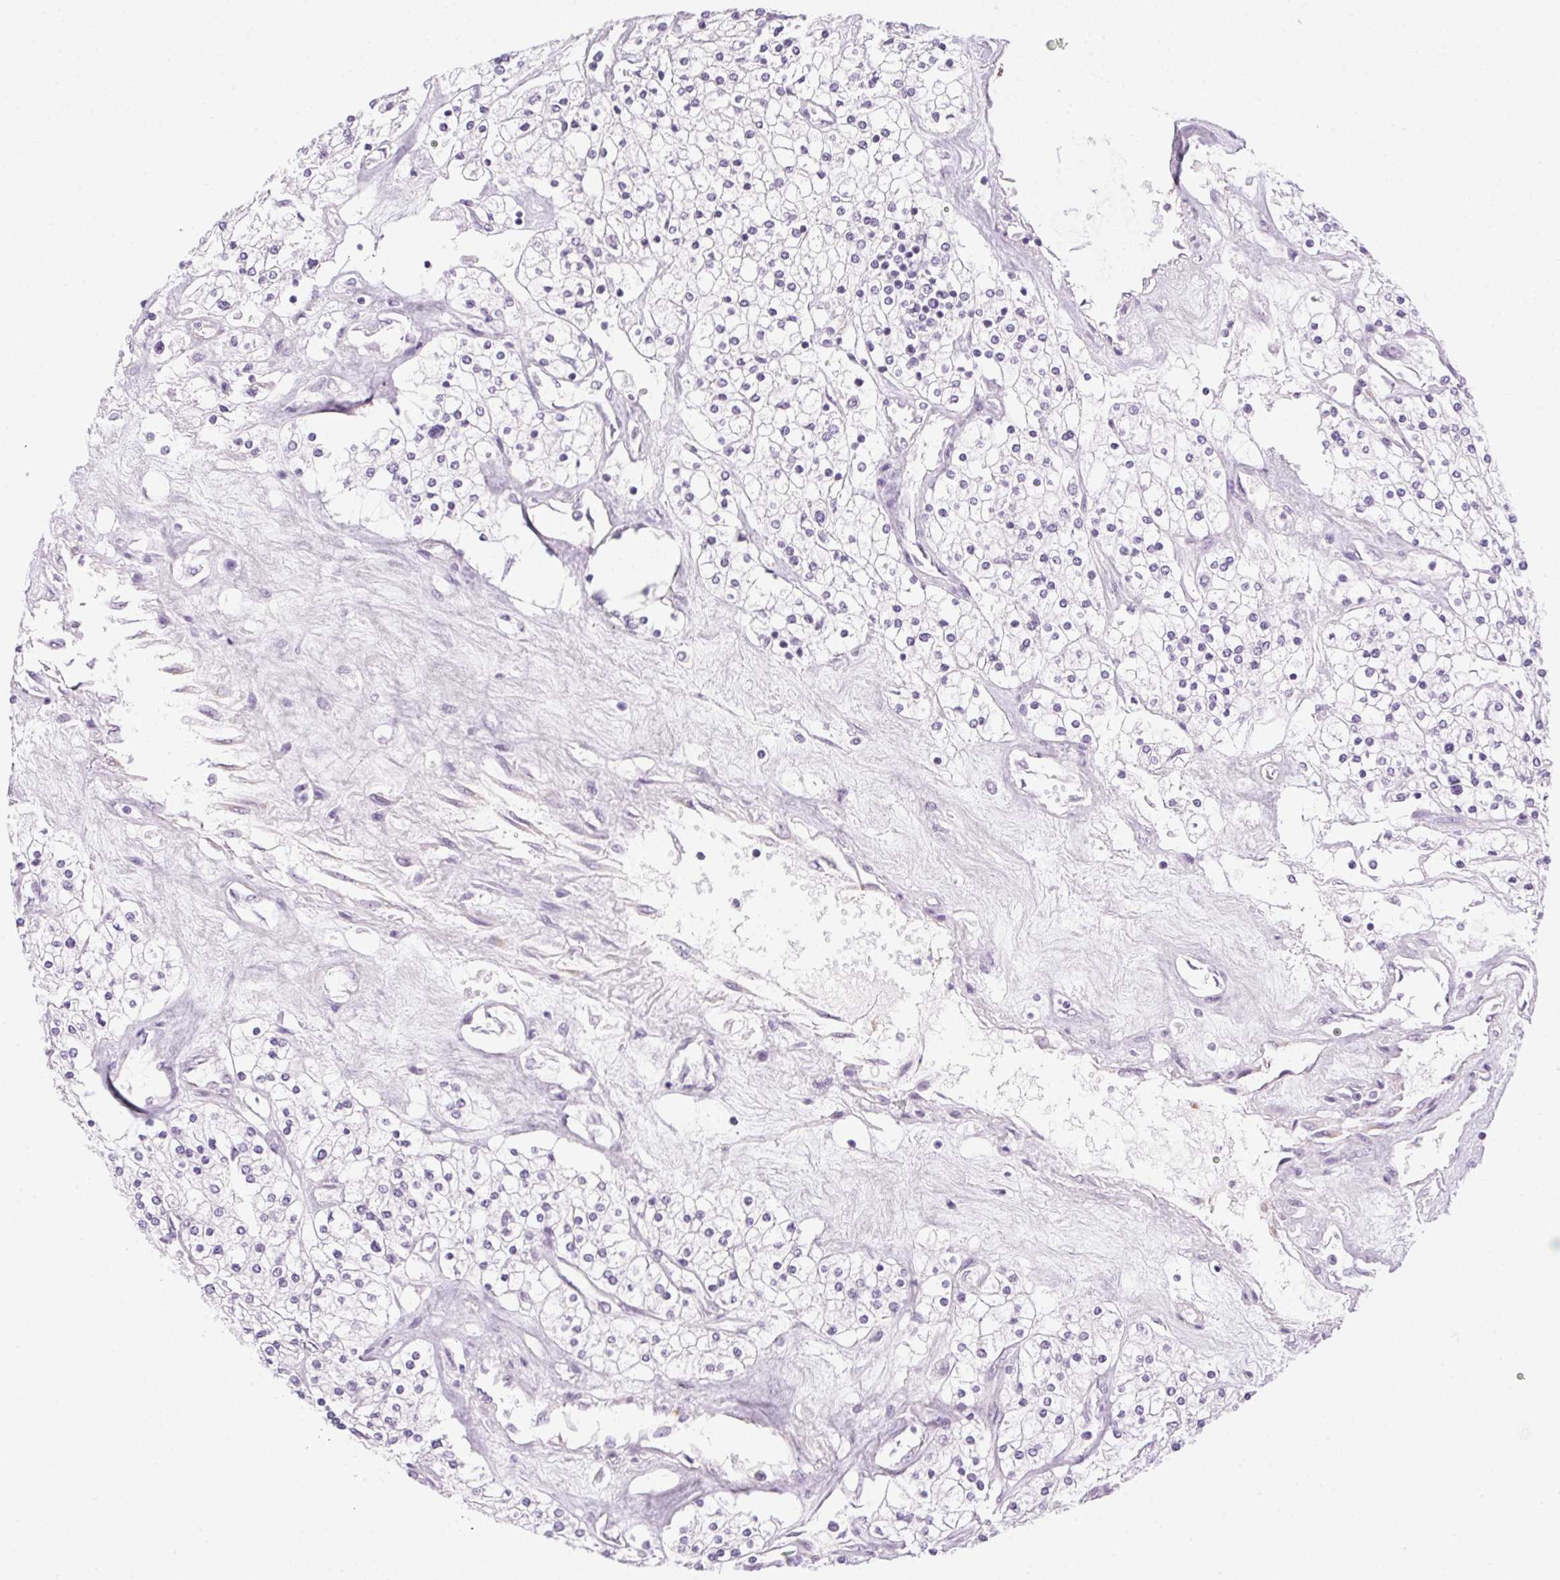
{"staining": {"intensity": "negative", "quantity": "none", "location": "none"}, "tissue": "renal cancer", "cell_type": "Tumor cells", "image_type": "cancer", "snomed": [{"axis": "morphology", "description": "Adenocarcinoma, NOS"}, {"axis": "topography", "description": "Kidney"}], "caption": "IHC micrograph of human renal cancer (adenocarcinoma) stained for a protein (brown), which demonstrates no staining in tumor cells.", "gene": "POPDC2", "patient": {"sex": "male", "age": 80}}